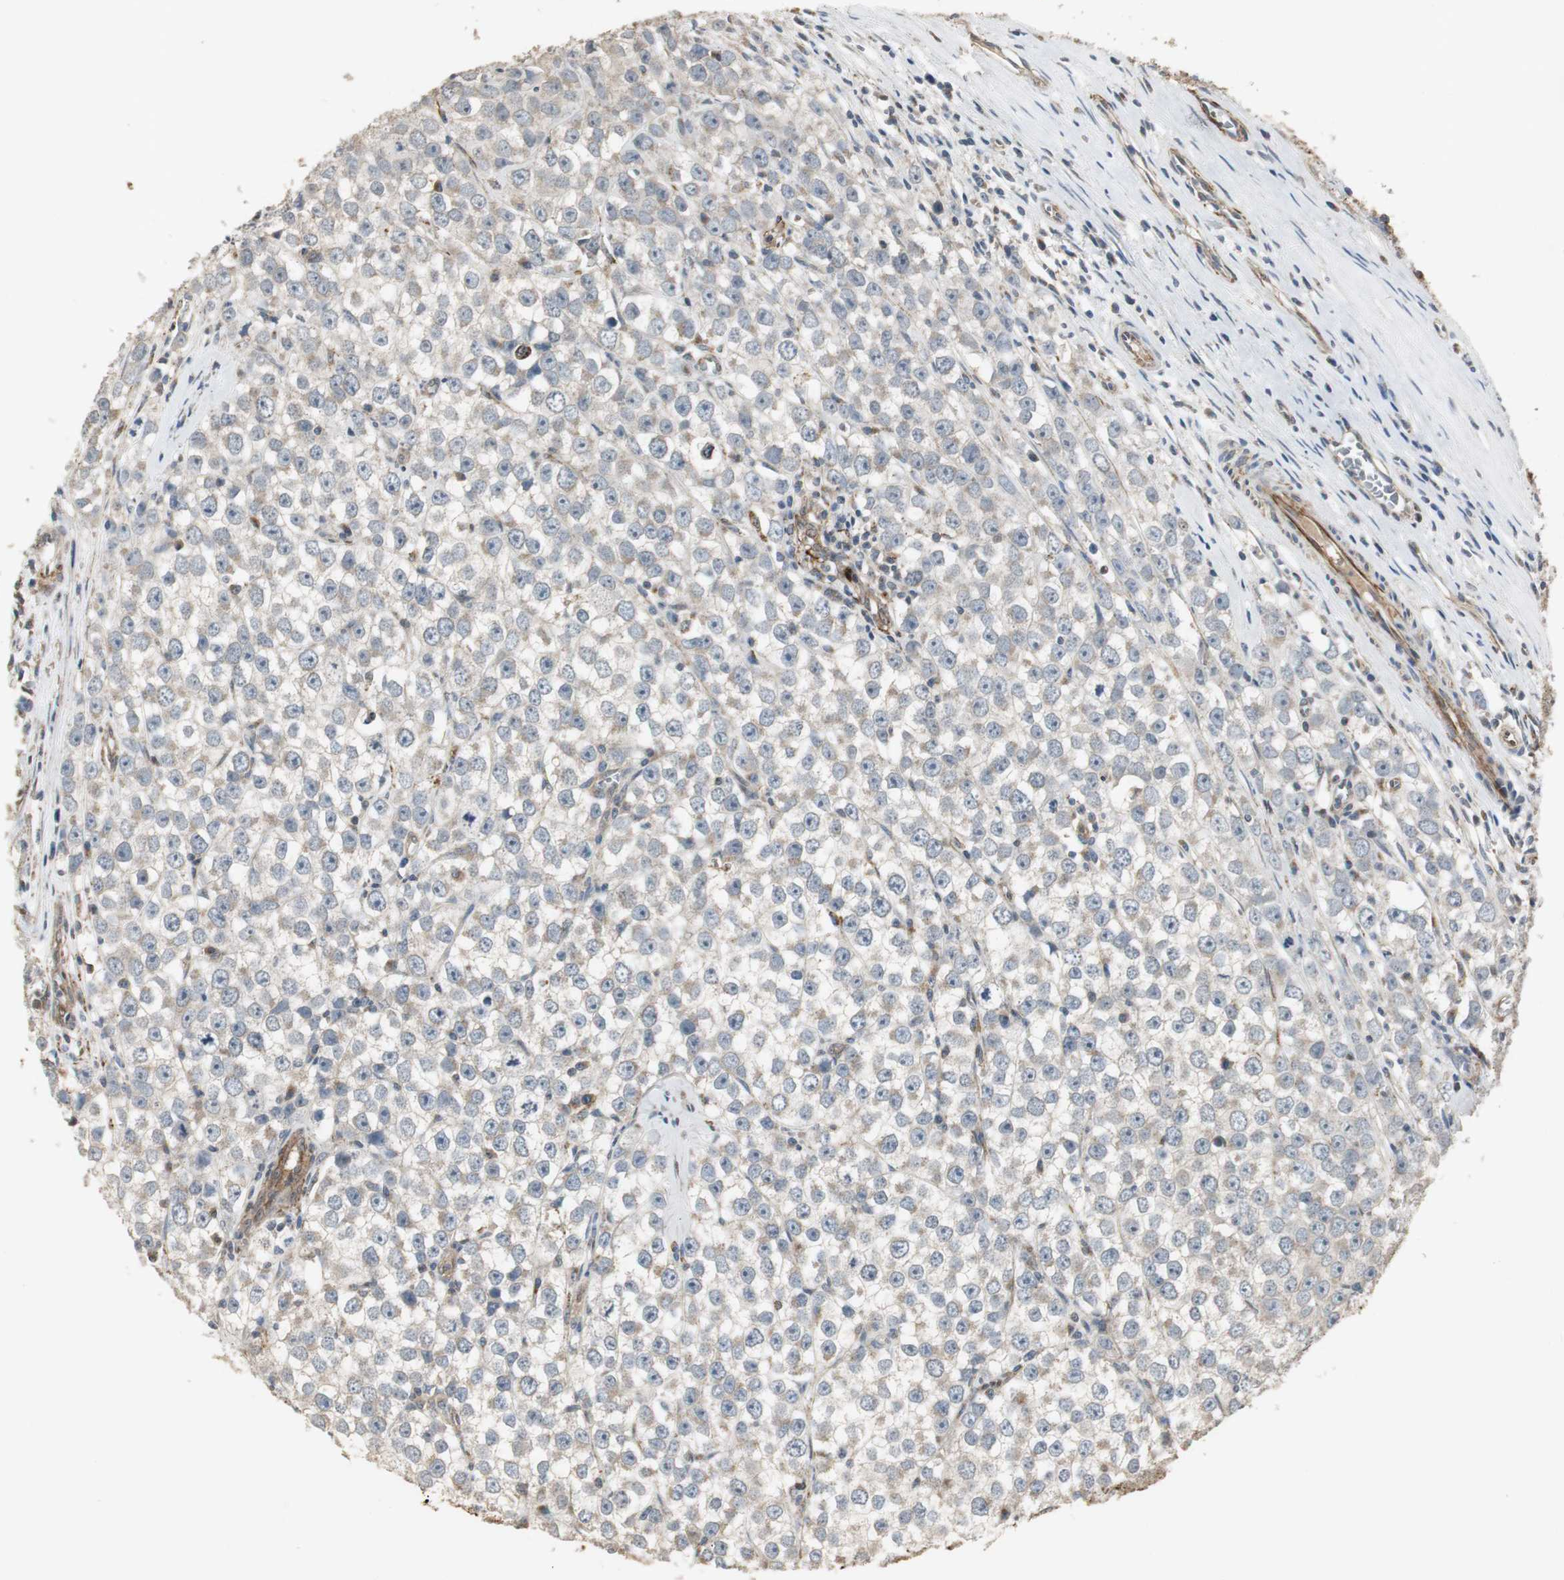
{"staining": {"intensity": "weak", "quantity": ">75%", "location": "cytoplasmic/membranous"}, "tissue": "testis cancer", "cell_type": "Tumor cells", "image_type": "cancer", "snomed": [{"axis": "morphology", "description": "Seminoma, NOS"}, {"axis": "morphology", "description": "Carcinoma, Embryonal, NOS"}, {"axis": "topography", "description": "Testis"}], "caption": "High-magnification brightfield microscopy of testis cancer stained with DAB (brown) and counterstained with hematoxylin (blue). tumor cells exhibit weak cytoplasmic/membranous staining is seen in about>75% of cells.", "gene": "JTB", "patient": {"sex": "male", "age": 52}}